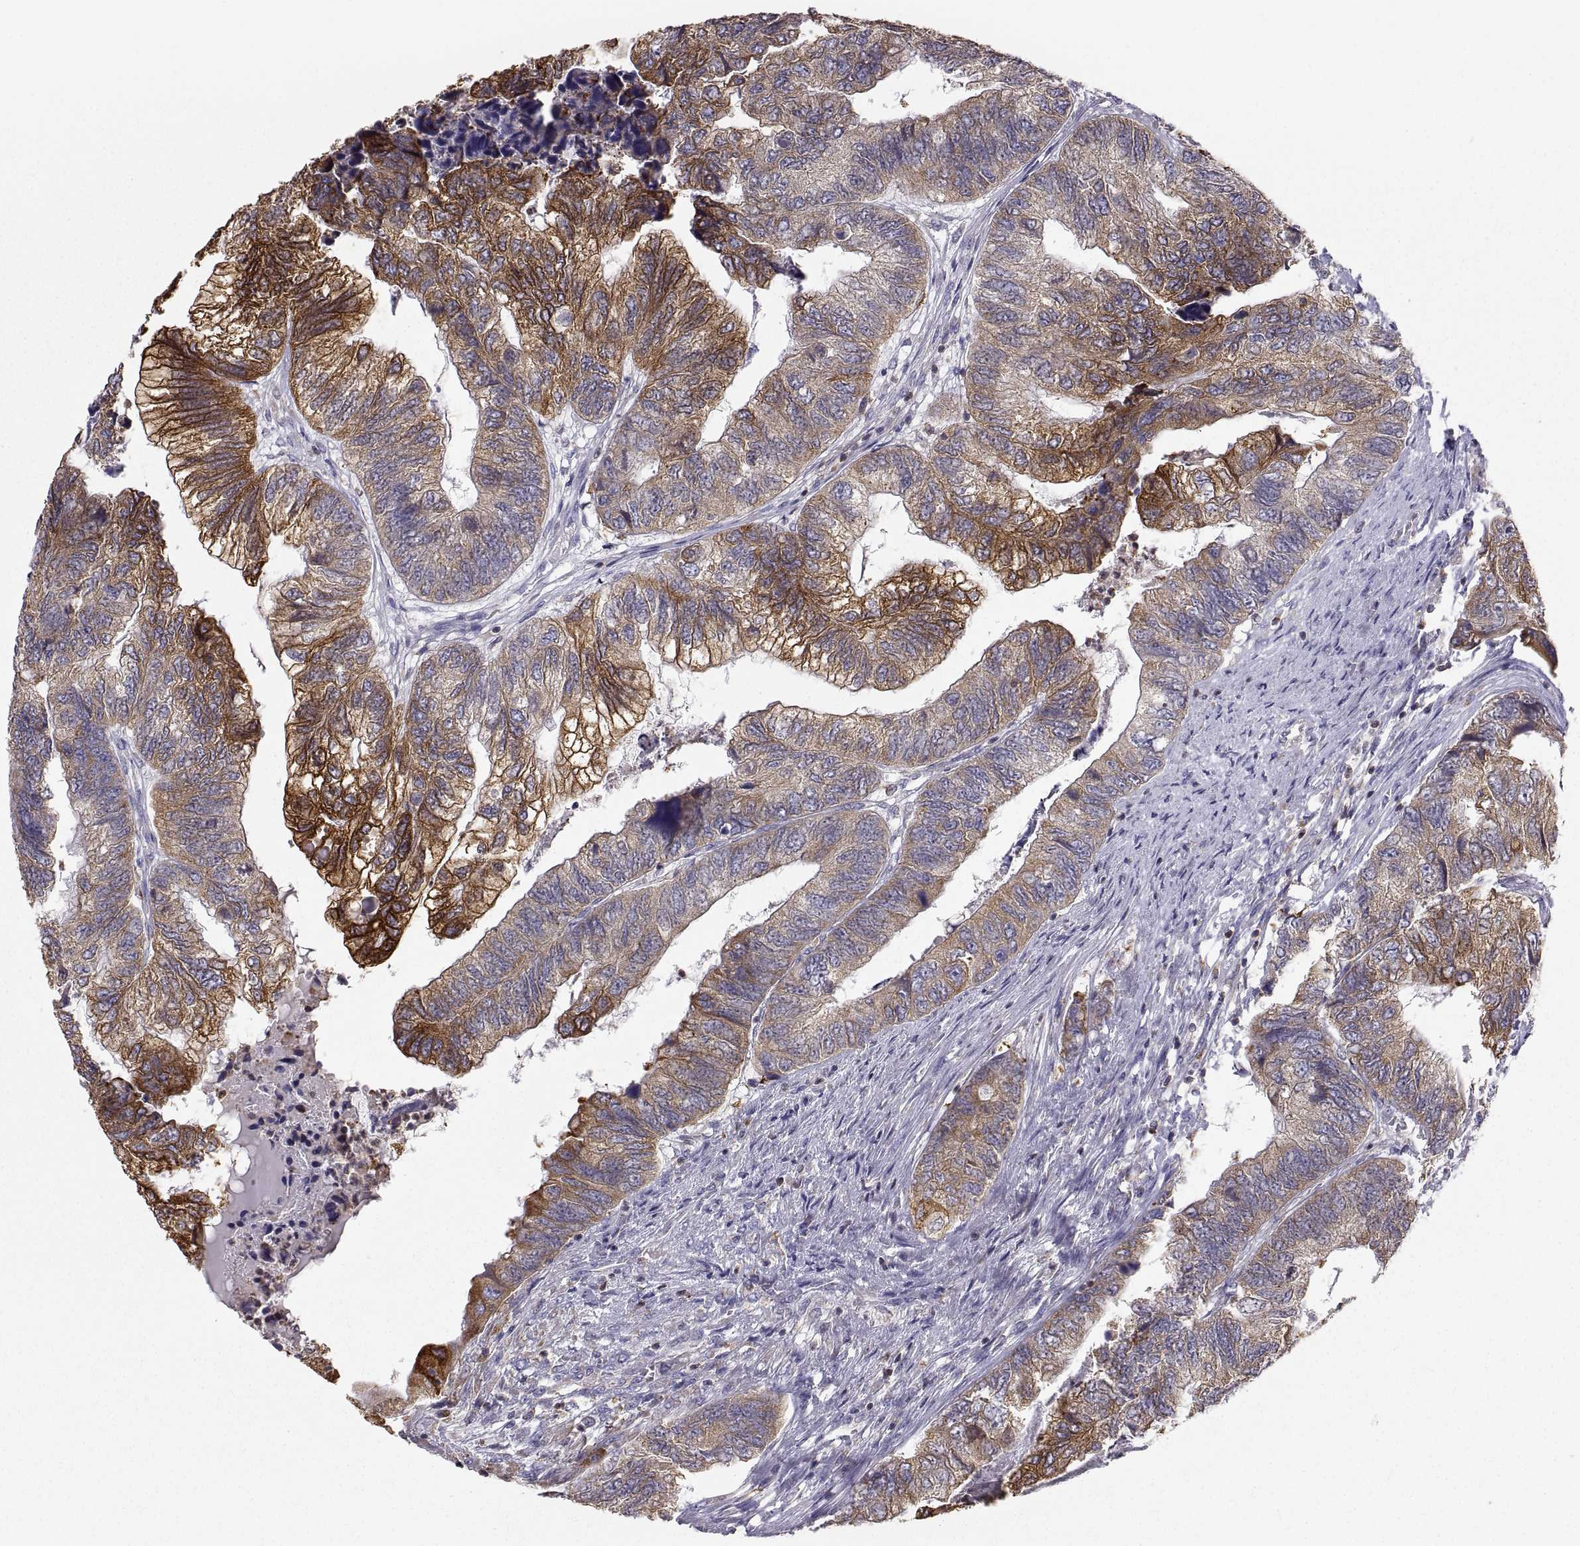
{"staining": {"intensity": "strong", "quantity": "<25%", "location": "cytoplasmic/membranous"}, "tissue": "colorectal cancer", "cell_type": "Tumor cells", "image_type": "cancer", "snomed": [{"axis": "morphology", "description": "Adenocarcinoma, NOS"}, {"axis": "topography", "description": "Colon"}], "caption": "A brown stain shows strong cytoplasmic/membranous positivity of a protein in human colorectal adenocarcinoma tumor cells.", "gene": "ERO1A", "patient": {"sex": "female", "age": 67}}